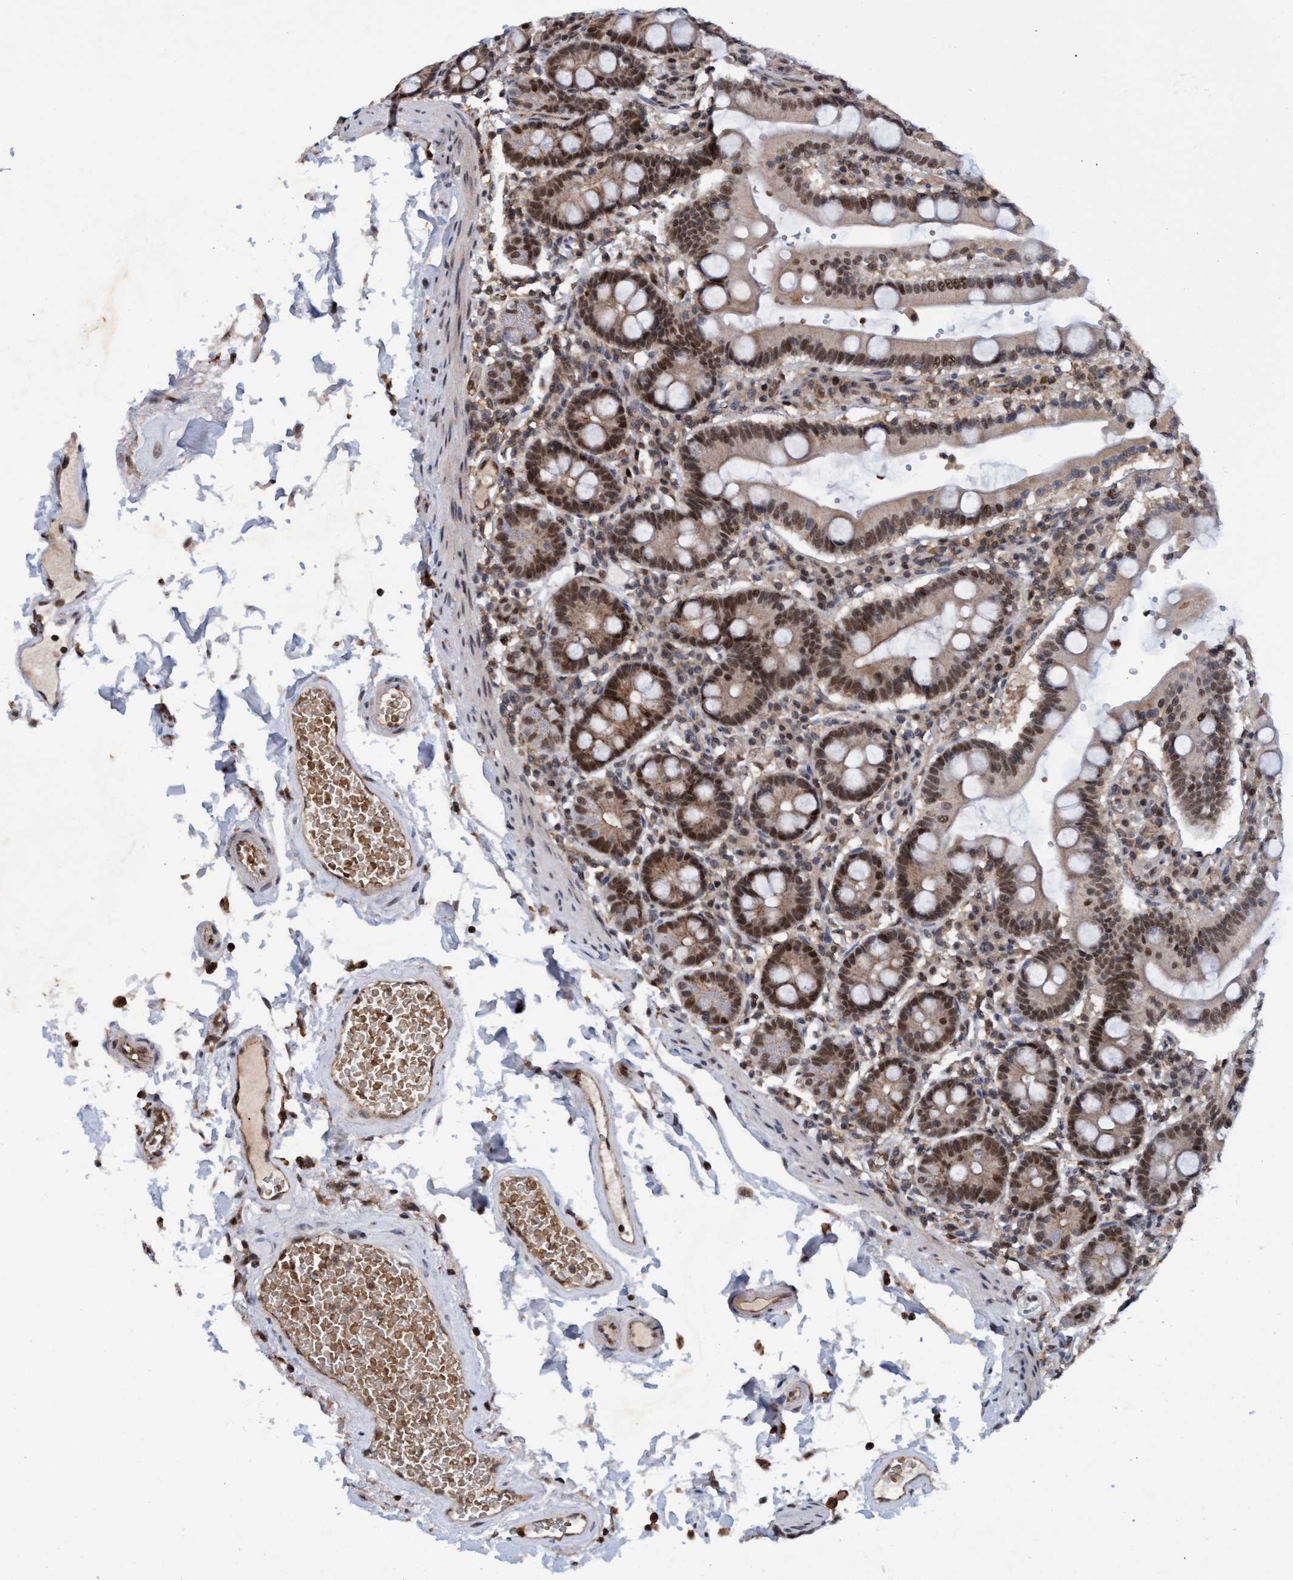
{"staining": {"intensity": "moderate", "quantity": ">75%", "location": "cytoplasmic/membranous,nuclear"}, "tissue": "duodenum", "cell_type": "Glandular cells", "image_type": "normal", "snomed": [{"axis": "morphology", "description": "Normal tissue, NOS"}, {"axis": "topography", "description": "Small intestine, NOS"}], "caption": "Protein staining reveals moderate cytoplasmic/membranous,nuclear staining in about >75% of glandular cells in benign duodenum. (DAB = brown stain, brightfield microscopy at high magnification).", "gene": "GTF2F1", "patient": {"sex": "female", "age": 71}}